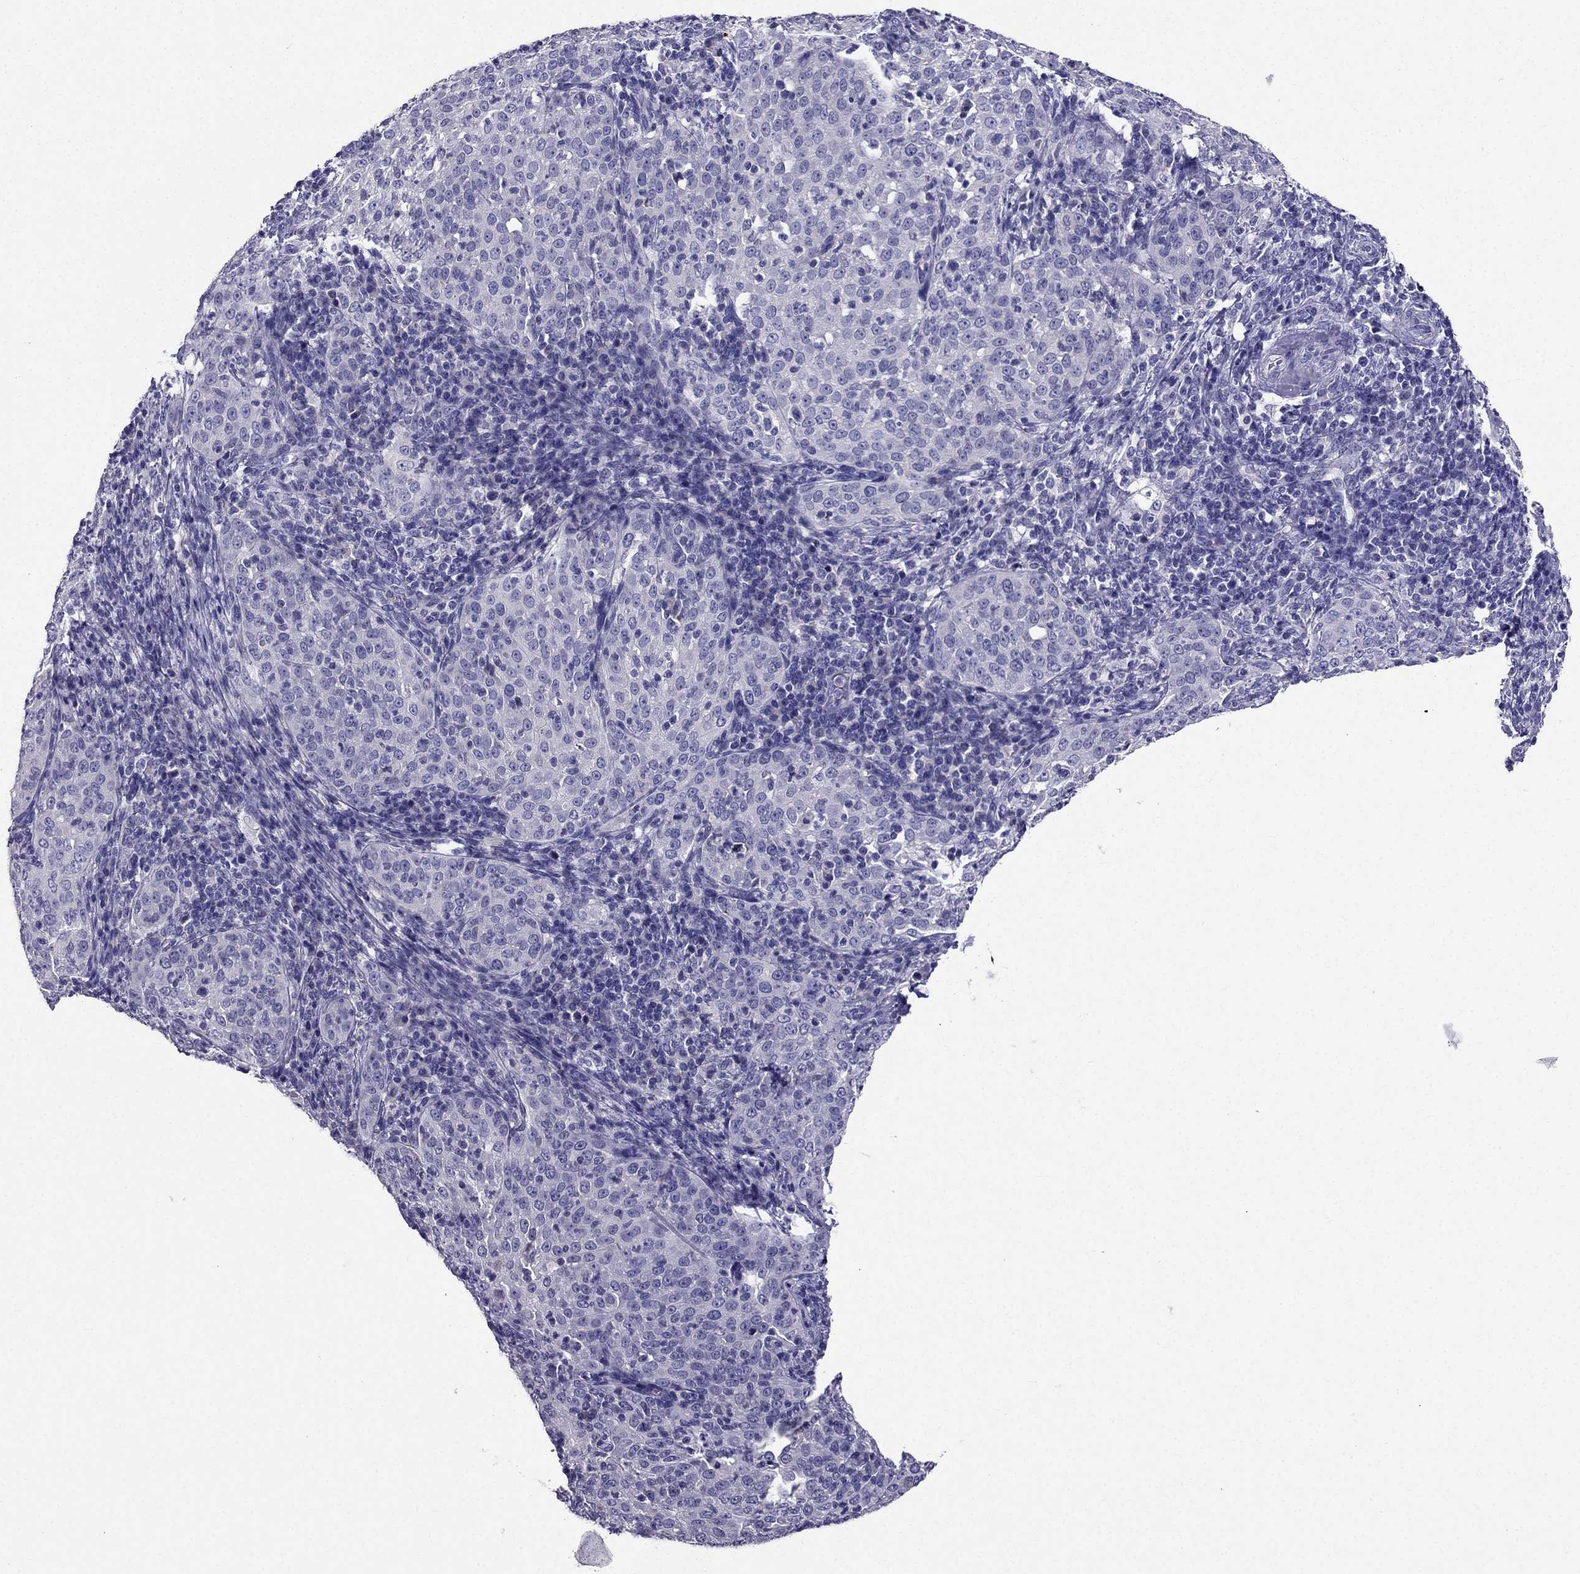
{"staining": {"intensity": "negative", "quantity": "none", "location": "none"}, "tissue": "cervical cancer", "cell_type": "Tumor cells", "image_type": "cancer", "snomed": [{"axis": "morphology", "description": "Squamous cell carcinoma, NOS"}, {"axis": "topography", "description": "Cervix"}], "caption": "This is a histopathology image of immunohistochemistry (IHC) staining of cervical cancer, which shows no positivity in tumor cells. The staining is performed using DAB brown chromogen with nuclei counter-stained in using hematoxylin.", "gene": "ZNF541", "patient": {"sex": "female", "age": 51}}